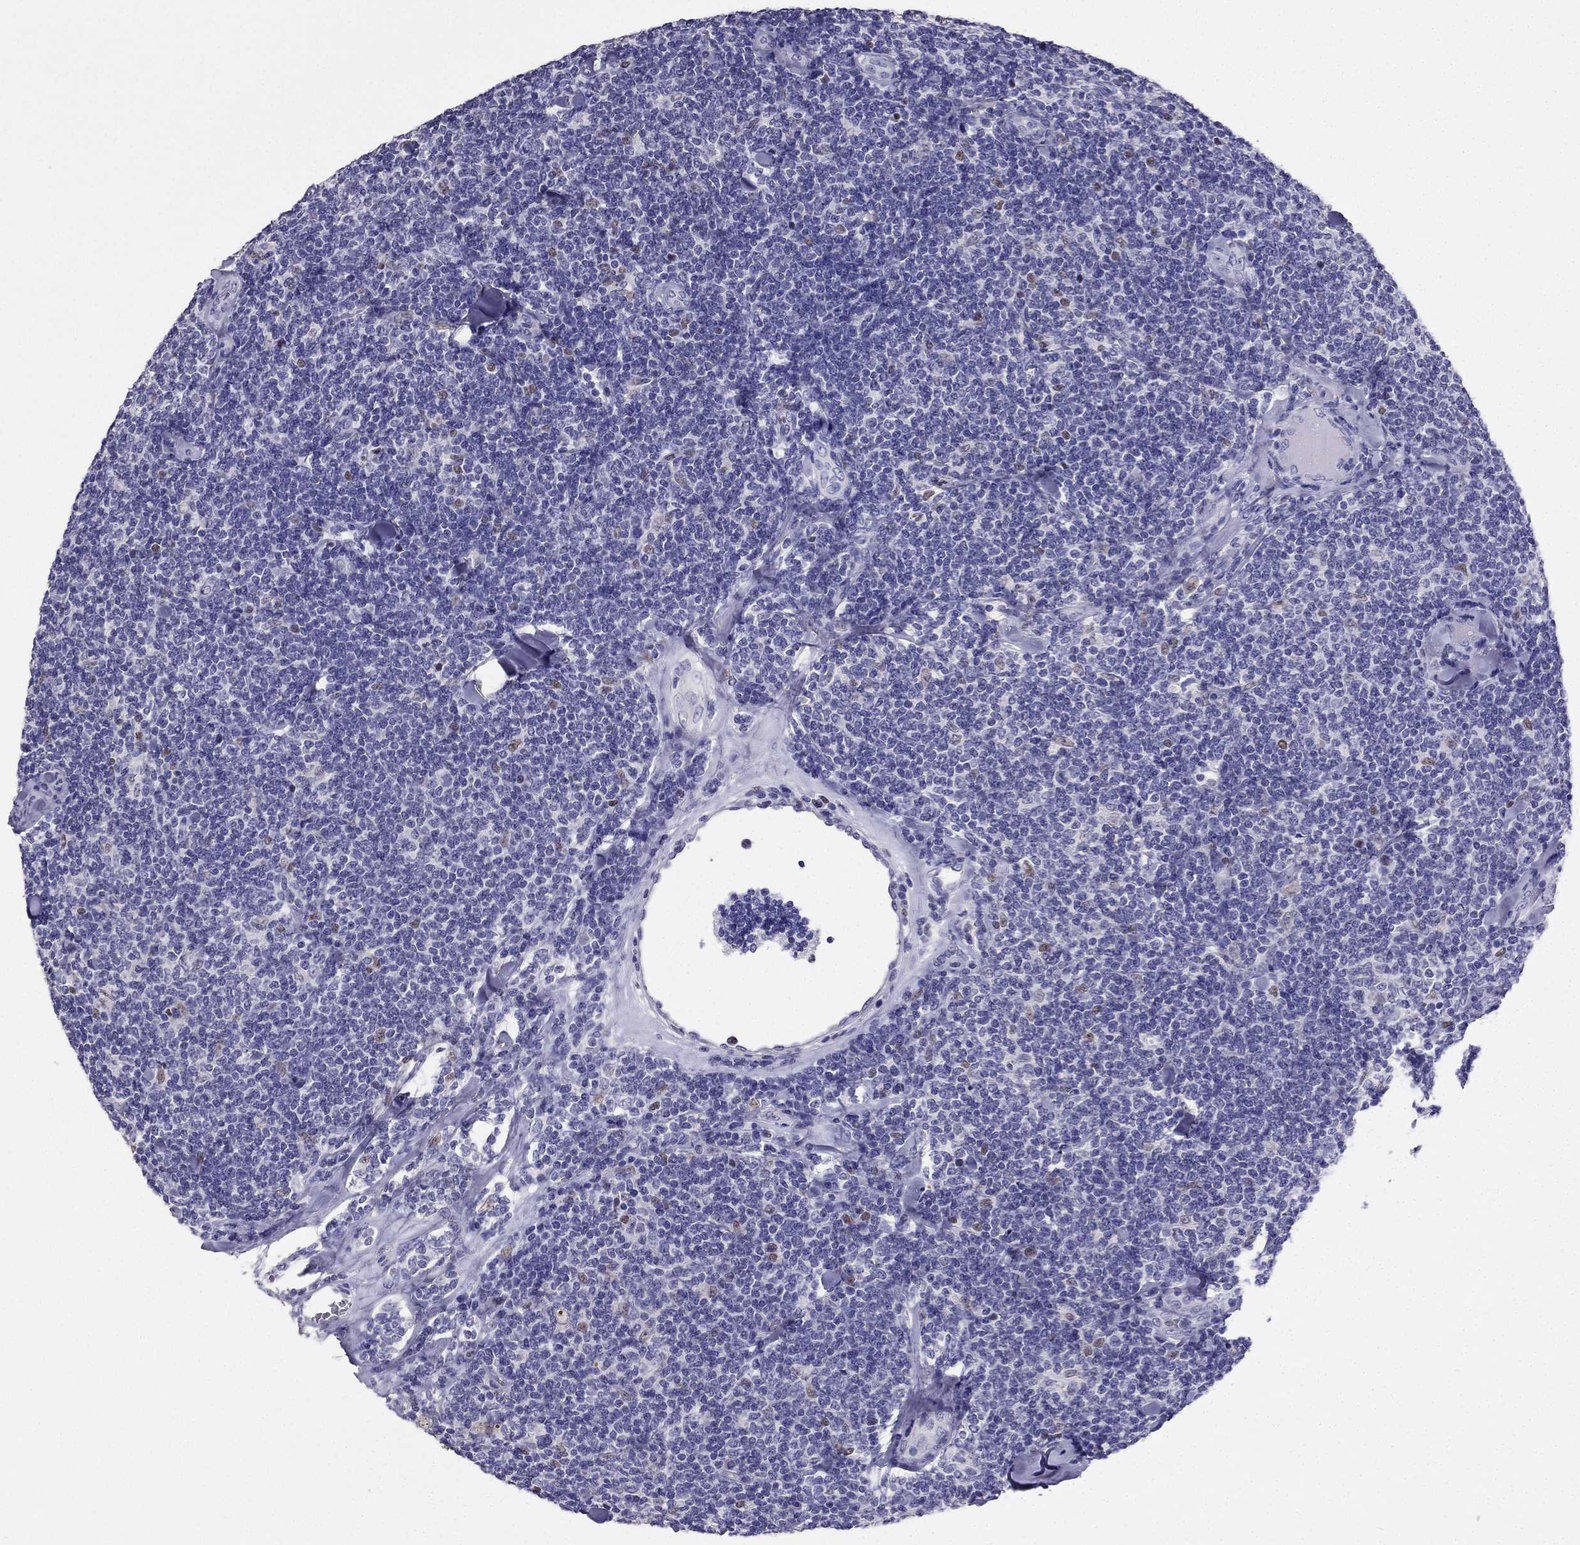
{"staining": {"intensity": "negative", "quantity": "none", "location": "none"}, "tissue": "lymphoma", "cell_type": "Tumor cells", "image_type": "cancer", "snomed": [{"axis": "morphology", "description": "Malignant lymphoma, non-Hodgkin's type, Low grade"}, {"axis": "topography", "description": "Lymph node"}], "caption": "Tumor cells show no significant positivity in lymphoma.", "gene": "ARID3A", "patient": {"sex": "female", "age": 56}}